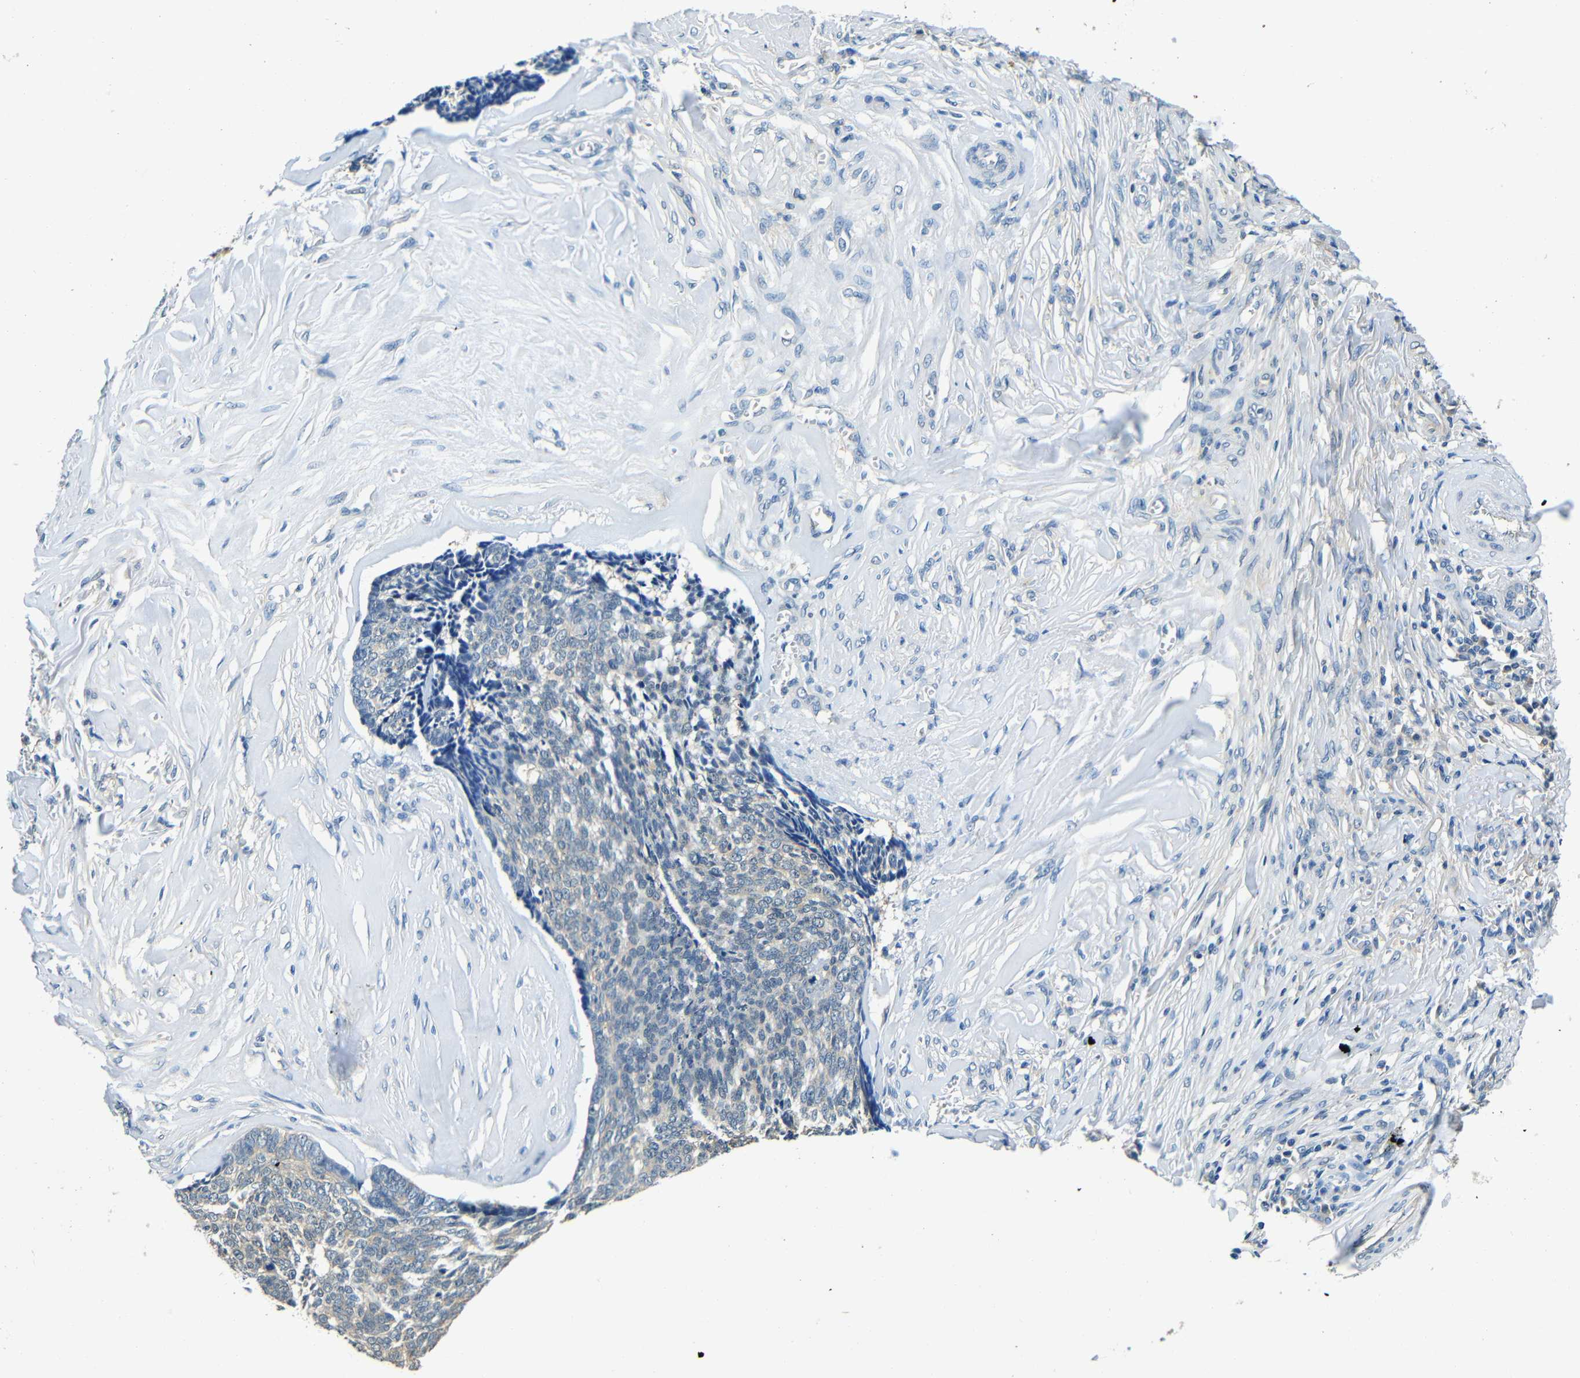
{"staining": {"intensity": "weak", "quantity": "<25%", "location": "cytoplasmic/membranous"}, "tissue": "skin cancer", "cell_type": "Tumor cells", "image_type": "cancer", "snomed": [{"axis": "morphology", "description": "Basal cell carcinoma"}, {"axis": "topography", "description": "Skin"}], "caption": "Skin basal cell carcinoma stained for a protein using IHC displays no expression tumor cells.", "gene": "ADAP1", "patient": {"sex": "male", "age": 84}}